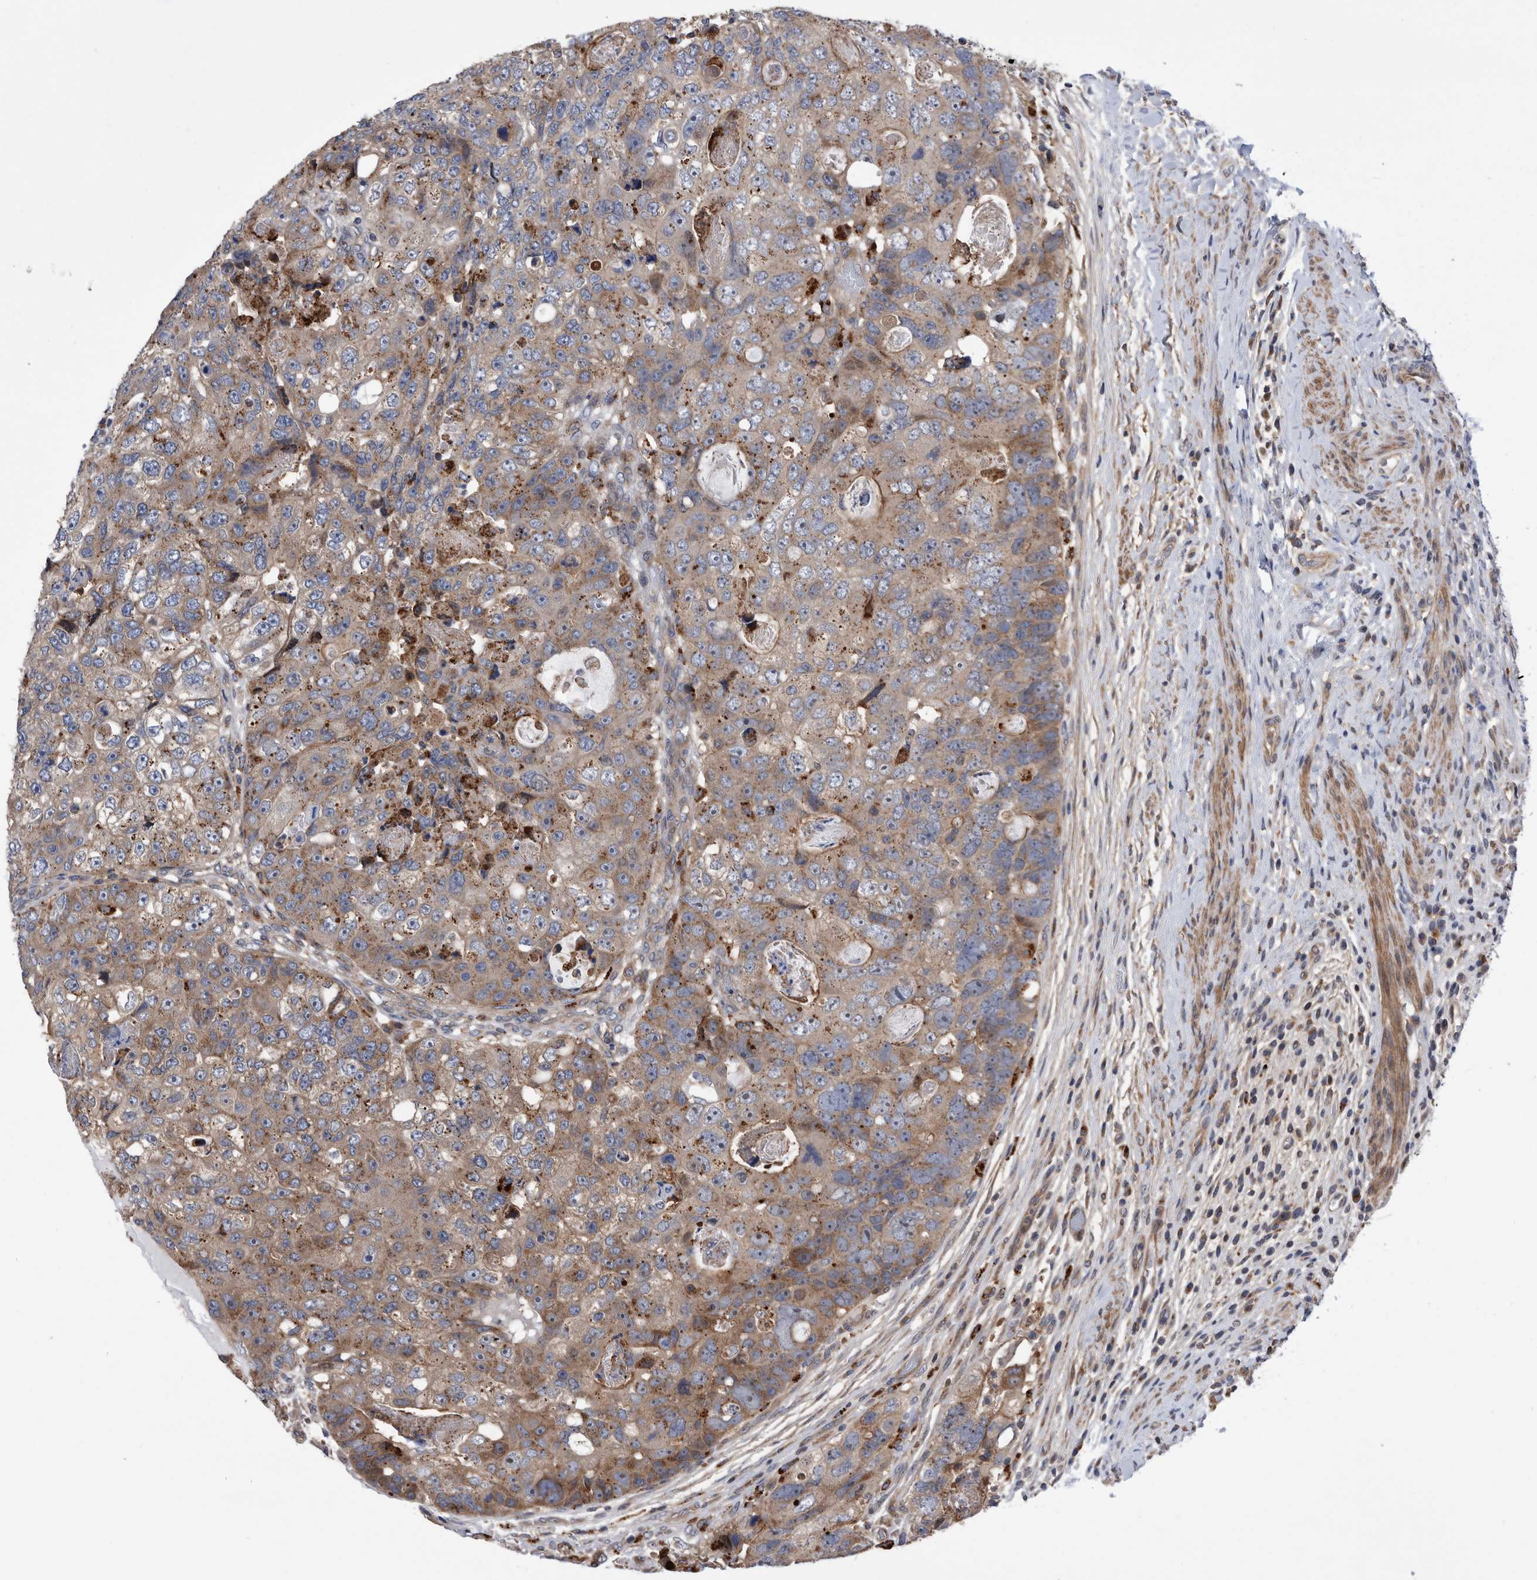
{"staining": {"intensity": "moderate", "quantity": "25%-75%", "location": "cytoplasmic/membranous"}, "tissue": "colorectal cancer", "cell_type": "Tumor cells", "image_type": "cancer", "snomed": [{"axis": "morphology", "description": "Adenocarcinoma, NOS"}, {"axis": "topography", "description": "Rectum"}], "caption": "Brown immunohistochemical staining in human colorectal adenocarcinoma shows moderate cytoplasmic/membranous positivity in approximately 25%-75% of tumor cells.", "gene": "BAIAP3", "patient": {"sex": "male", "age": 59}}